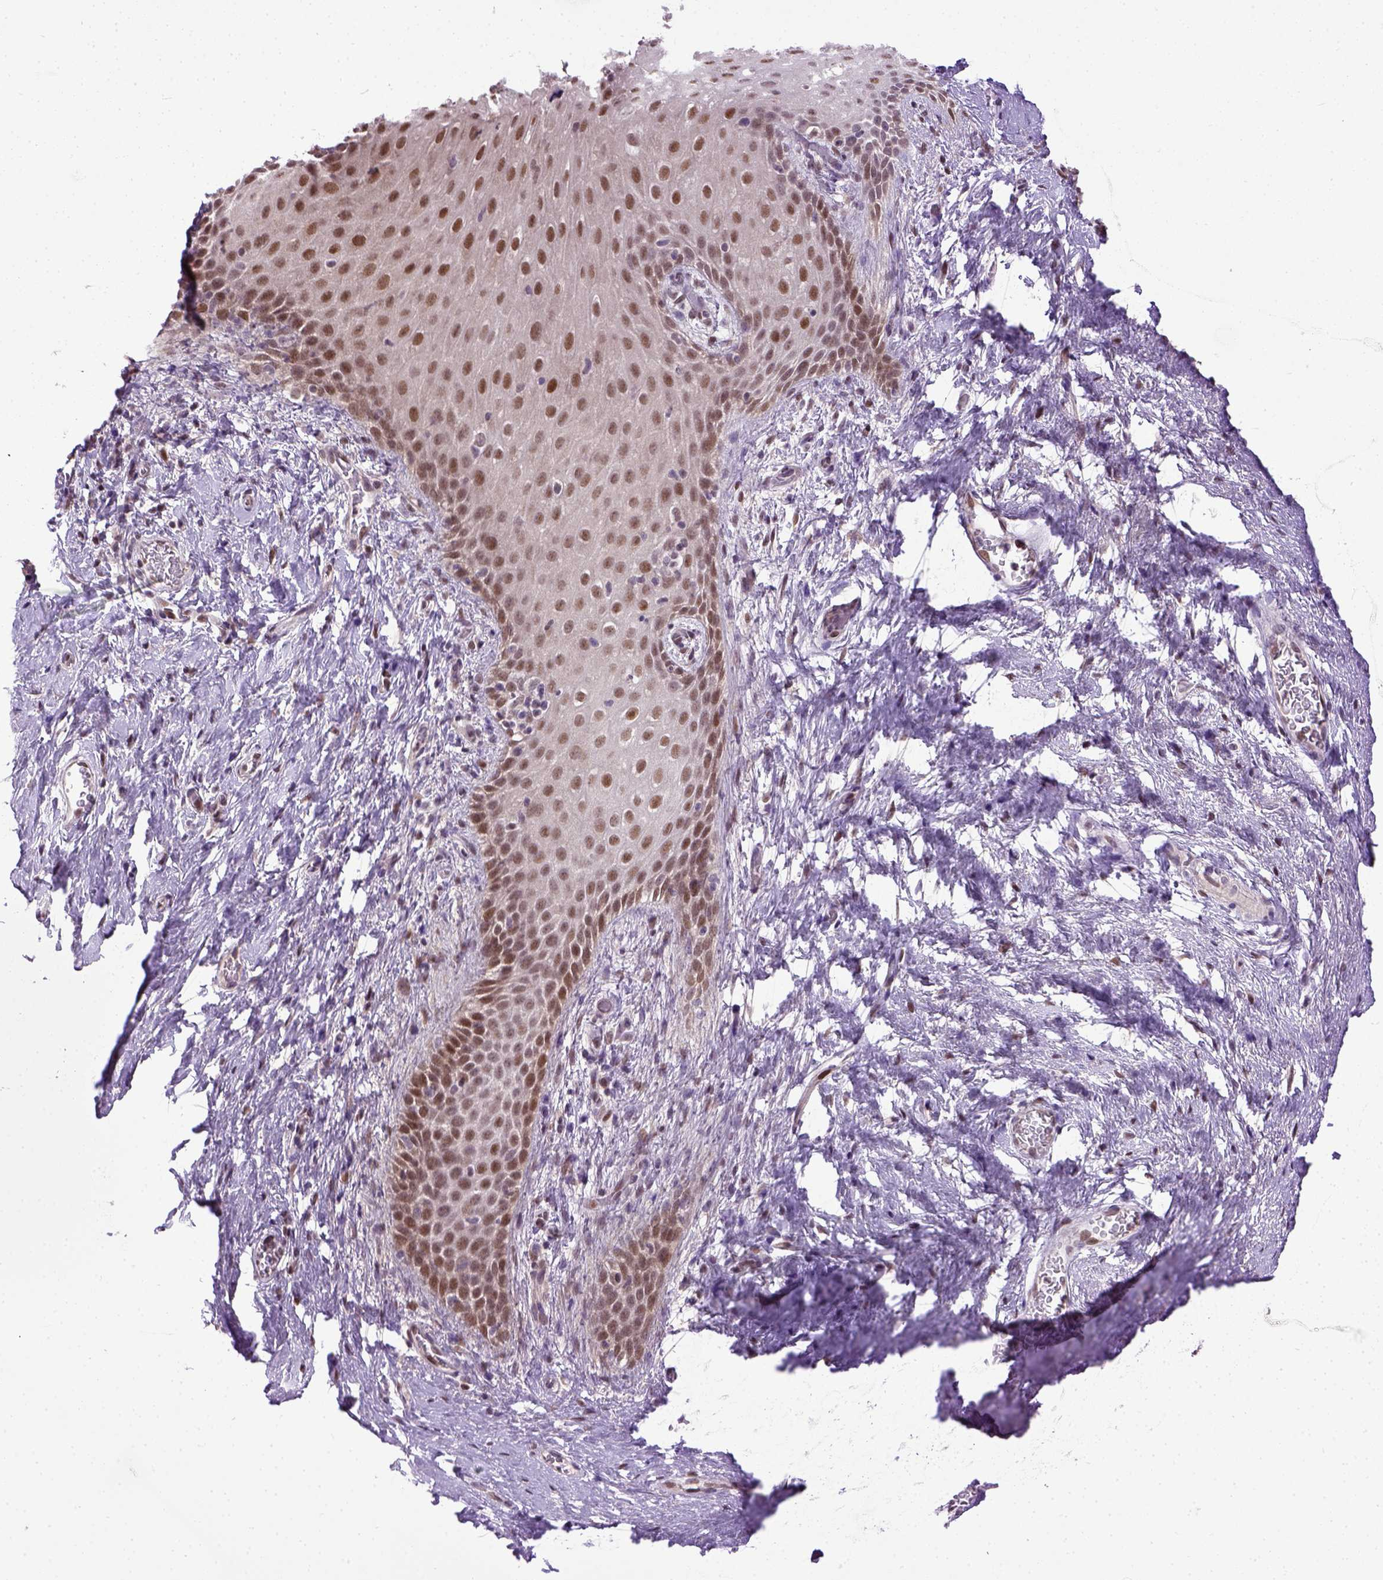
{"staining": {"intensity": "moderate", "quantity": ">75%", "location": "nuclear"}, "tissue": "skin", "cell_type": "Epidermal cells", "image_type": "normal", "snomed": [{"axis": "morphology", "description": "Normal tissue, NOS"}, {"axis": "topography", "description": "Anal"}], "caption": "A micrograph of human skin stained for a protein reveals moderate nuclear brown staining in epidermal cells.", "gene": "UBA3", "patient": {"sex": "female", "age": 46}}